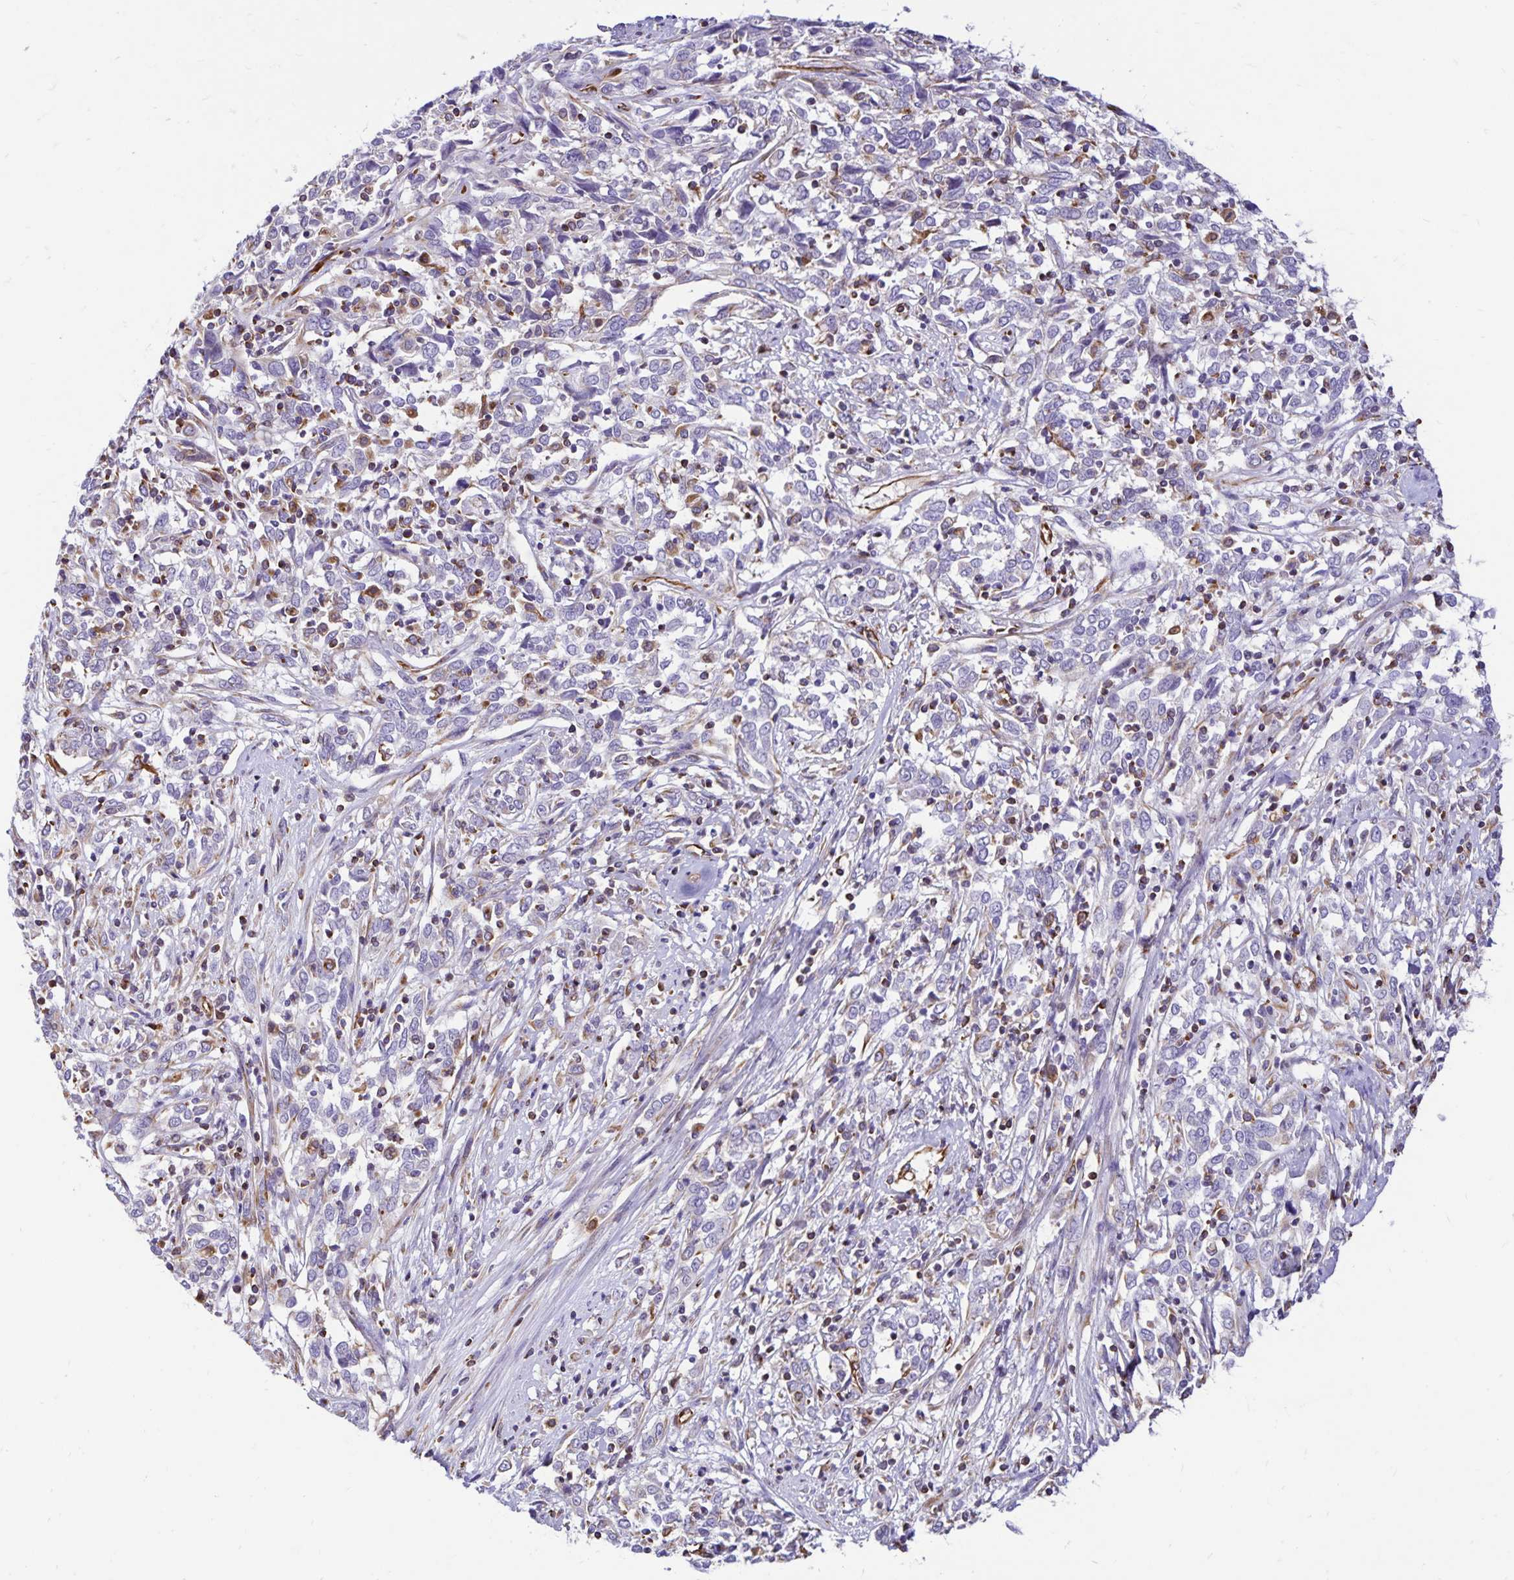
{"staining": {"intensity": "negative", "quantity": "none", "location": "none"}, "tissue": "cervical cancer", "cell_type": "Tumor cells", "image_type": "cancer", "snomed": [{"axis": "morphology", "description": "Adenocarcinoma, NOS"}, {"axis": "topography", "description": "Cervix"}], "caption": "Photomicrograph shows no significant protein positivity in tumor cells of adenocarcinoma (cervical).", "gene": "TRPV6", "patient": {"sex": "female", "age": 40}}